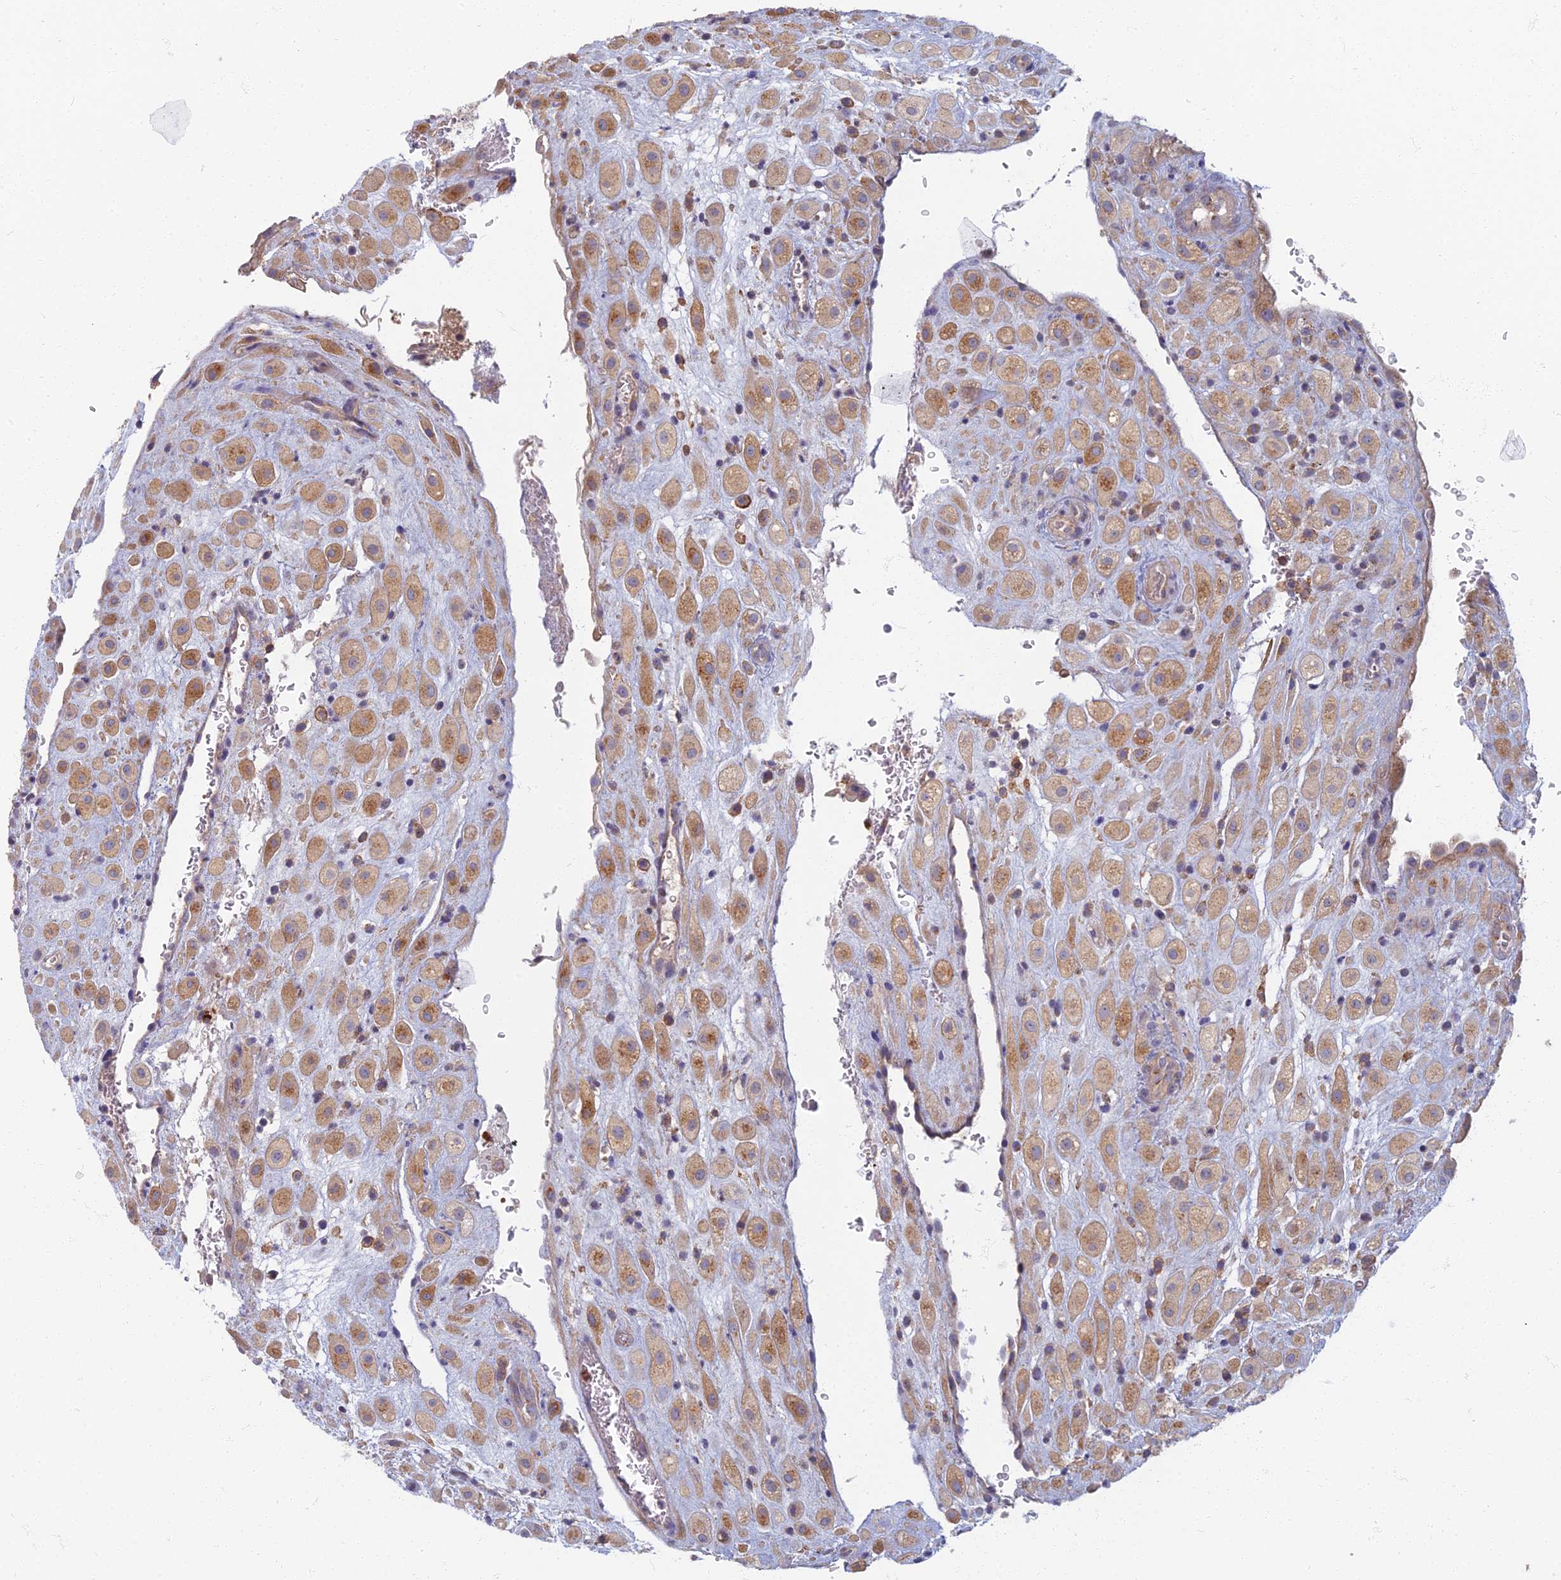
{"staining": {"intensity": "moderate", "quantity": ">75%", "location": "cytoplasmic/membranous"}, "tissue": "placenta", "cell_type": "Decidual cells", "image_type": "normal", "snomed": [{"axis": "morphology", "description": "Normal tissue, NOS"}, {"axis": "topography", "description": "Placenta"}], "caption": "Immunohistochemical staining of unremarkable human placenta displays >75% levels of moderate cytoplasmic/membranous protein staining in about >75% of decidual cells. The staining was performed using DAB, with brown indicating positive protein expression. Nuclei are stained blue with hematoxylin.", "gene": "PROX2", "patient": {"sex": "female", "age": 35}}